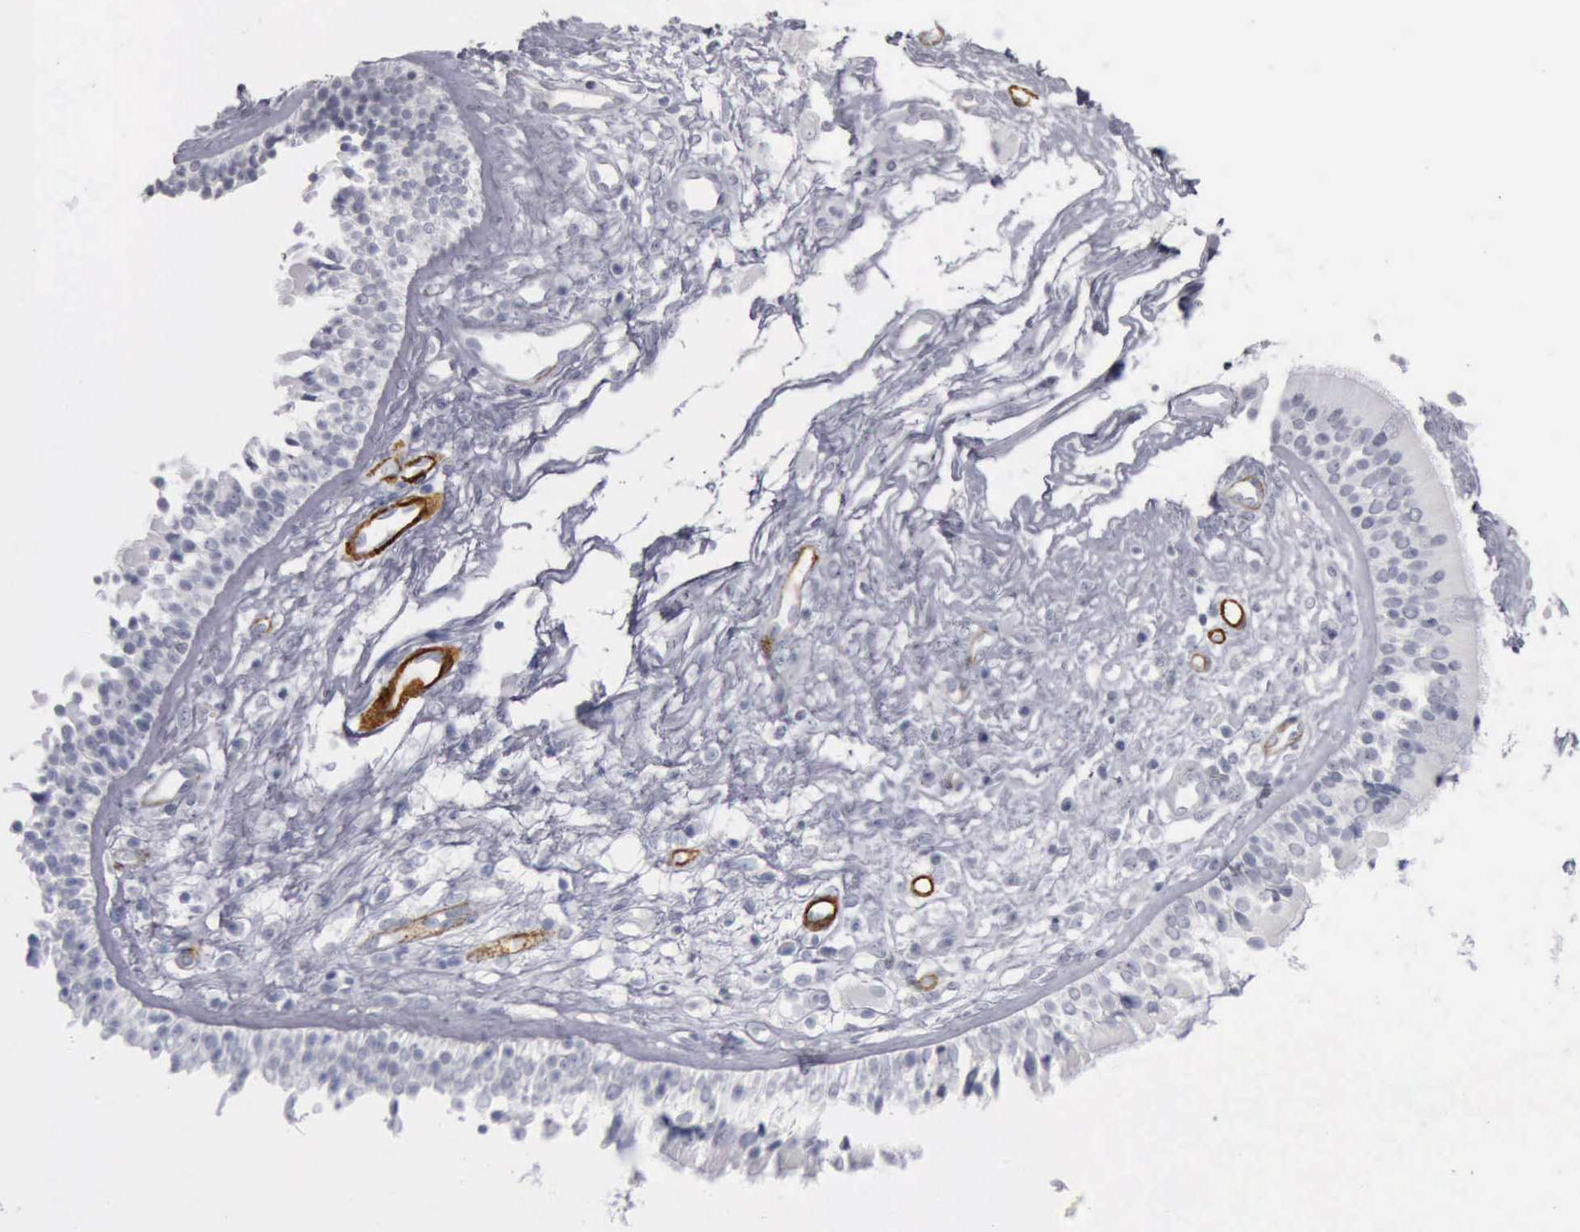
{"staining": {"intensity": "negative", "quantity": "none", "location": "none"}, "tissue": "nasopharynx", "cell_type": "Respiratory epithelial cells", "image_type": "normal", "snomed": [{"axis": "morphology", "description": "Normal tissue, NOS"}, {"axis": "topography", "description": "Nasopharynx"}], "caption": "An IHC micrograph of benign nasopharynx is shown. There is no staining in respiratory epithelial cells of nasopharynx. The staining was performed using DAB to visualize the protein expression in brown, while the nuclei were stained in blue with hematoxylin (Magnification: 20x).", "gene": "CALD1", "patient": {"sex": "male", "age": 63}}